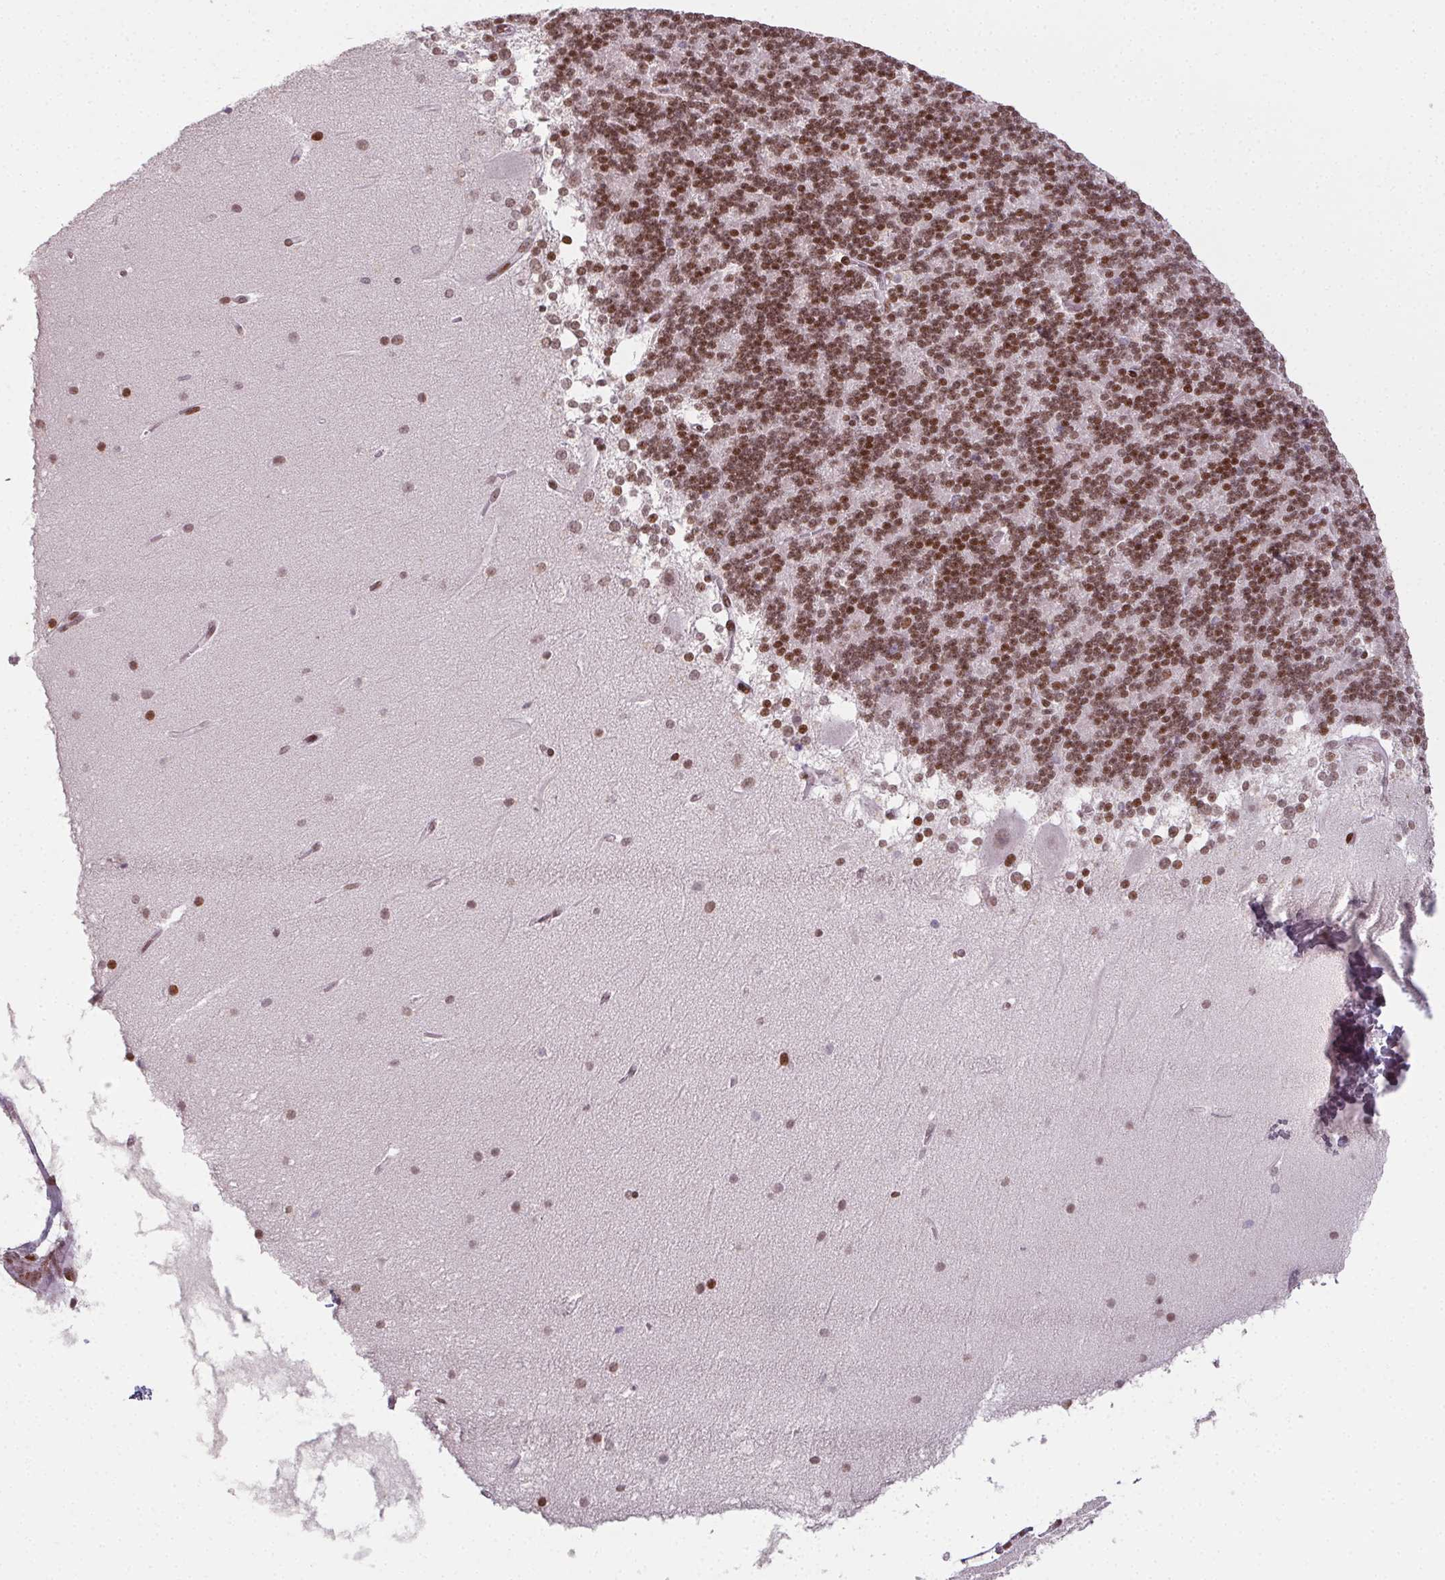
{"staining": {"intensity": "moderate", "quantity": ">75%", "location": "nuclear"}, "tissue": "cerebellum", "cell_type": "Cells in granular layer", "image_type": "normal", "snomed": [{"axis": "morphology", "description": "Normal tissue, NOS"}, {"axis": "topography", "description": "Cerebellum"}], "caption": "DAB immunohistochemical staining of benign human cerebellum displays moderate nuclear protein staining in approximately >75% of cells in granular layer.", "gene": "KMT2A", "patient": {"sex": "female", "age": 19}}